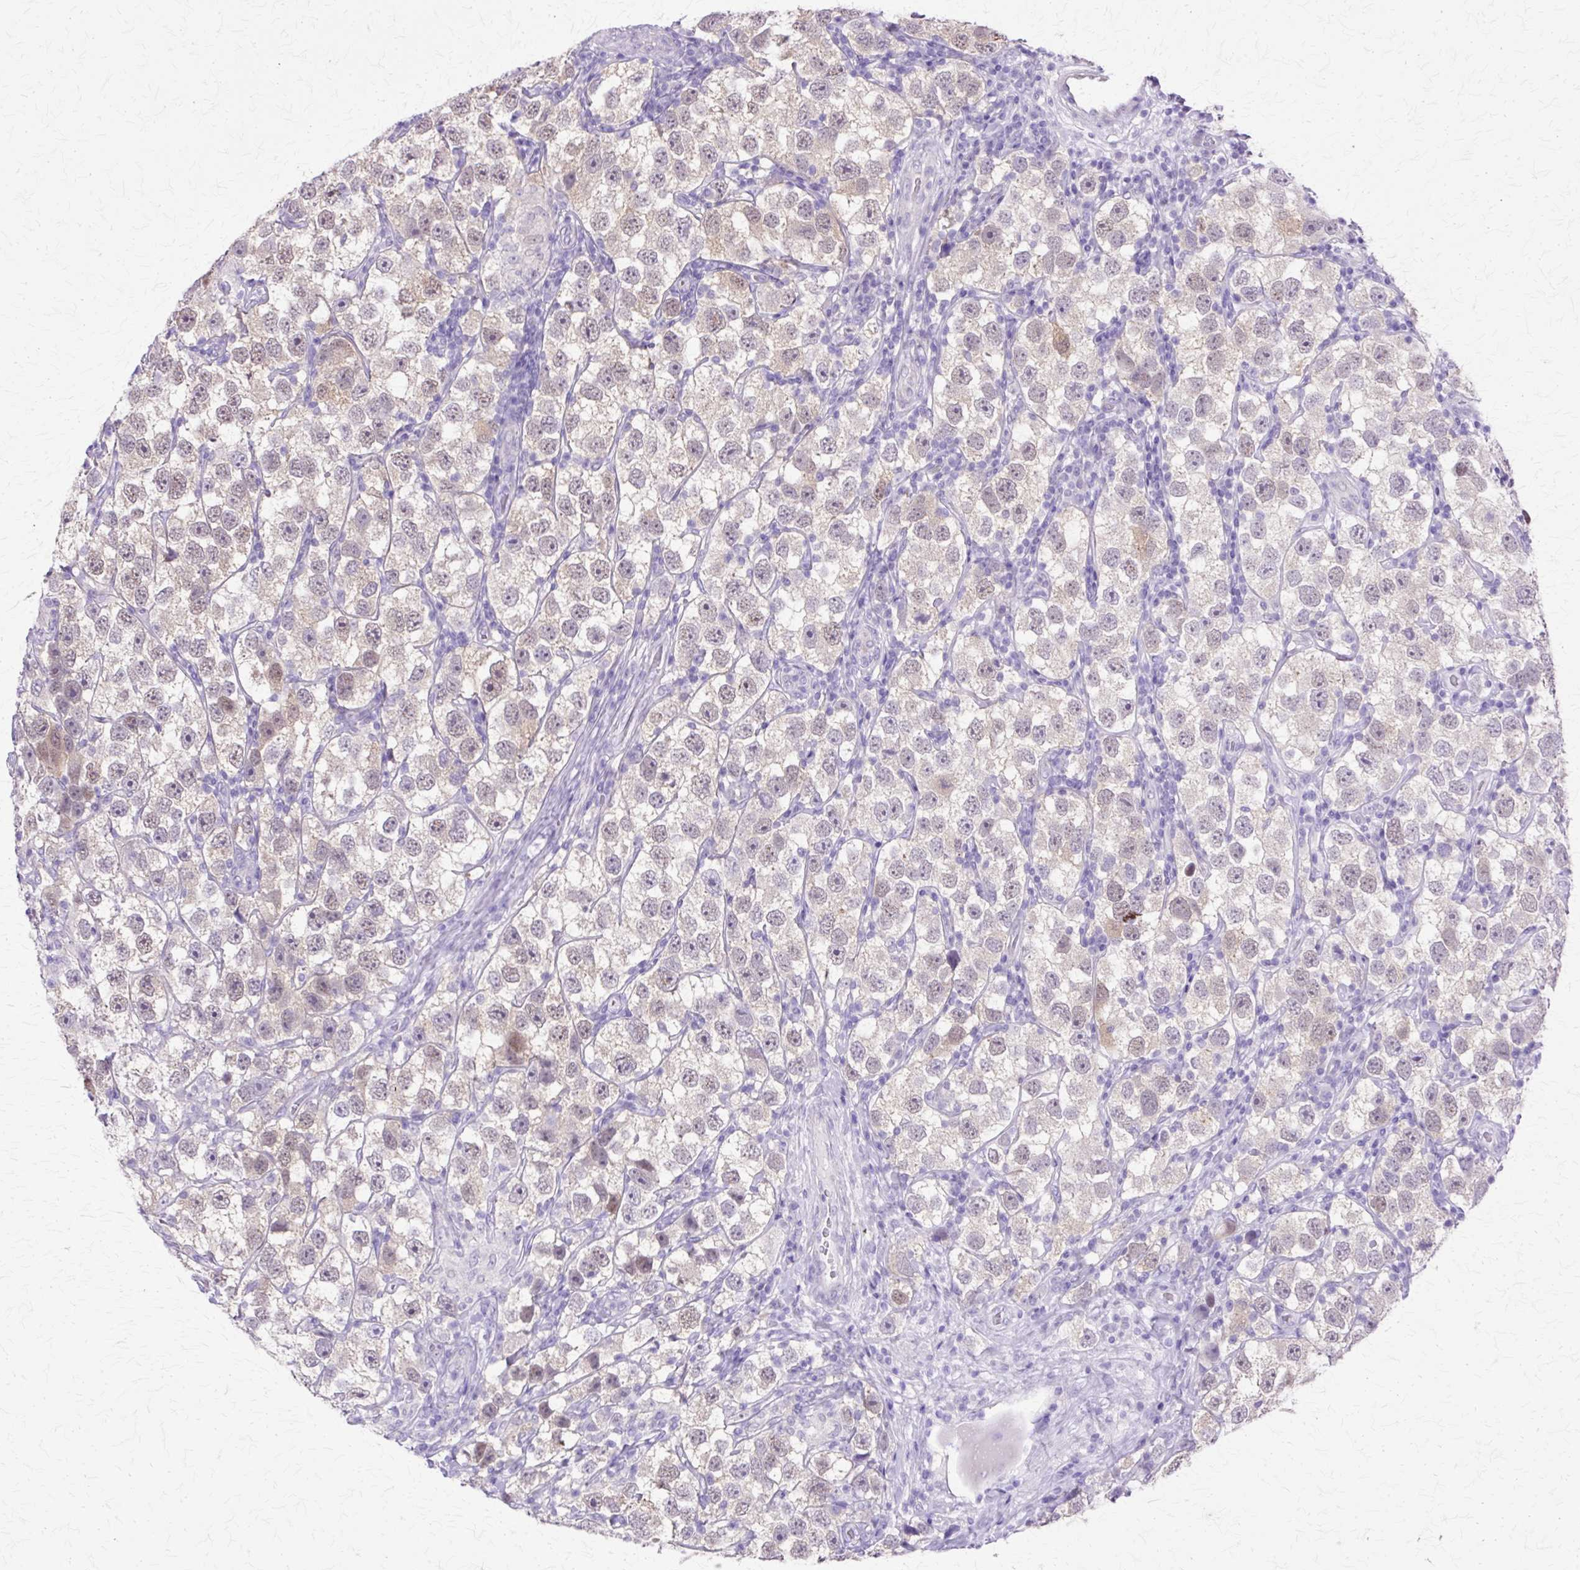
{"staining": {"intensity": "weak", "quantity": "25%-75%", "location": "cytoplasmic/membranous,nuclear"}, "tissue": "testis cancer", "cell_type": "Tumor cells", "image_type": "cancer", "snomed": [{"axis": "morphology", "description": "Seminoma, NOS"}, {"axis": "topography", "description": "Testis"}], "caption": "Immunohistochemistry (IHC) micrograph of neoplastic tissue: human seminoma (testis) stained using immunohistochemistry (IHC) shows low levels of weak protein expression localized specifically in the cytoplasmic/membranous and nuclear of tumor cells, appearing as a cytoplasmic/membranous and nuclear brown color.", "gene": "HSPA8", "patient": {"sex": "male", "age": 26}}